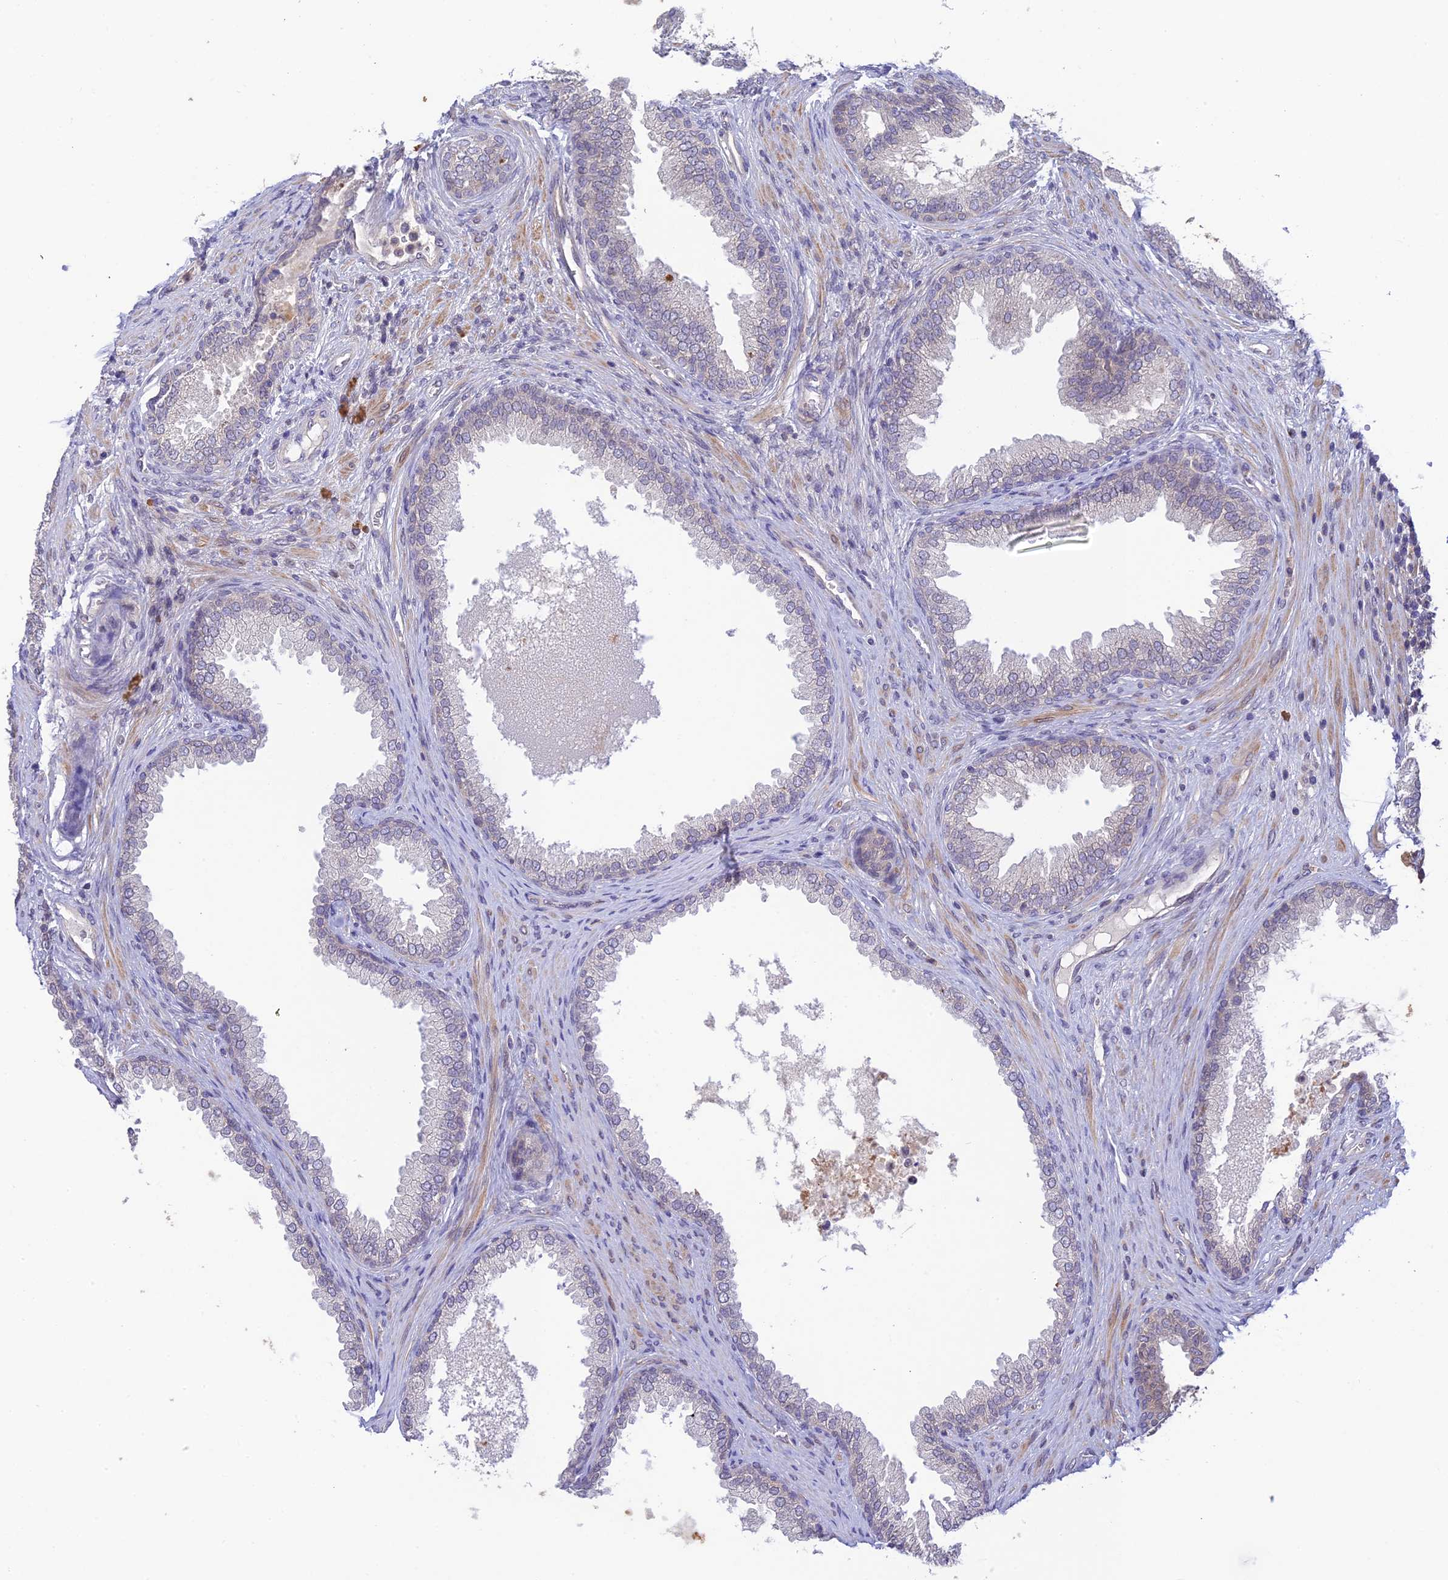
{"staining": {"intensity": "negative", "quantity": "none", "location": "none"}, "tissue": "prostate", "cell_type": "Glandular cells", "image_type": "normal", "snomed": [{"axis": "morphology", "description": "Normal tissue, NOS"}, {"axis": "topography", "description": "Prostate"}], "caption": "A high-resolution image shows immunohistochemistry staining of benign prostate, which demonstrates no significant positivity in glandular cells.", "gene": "BMT2", "patient": {"sex": "male", "age": 76}}